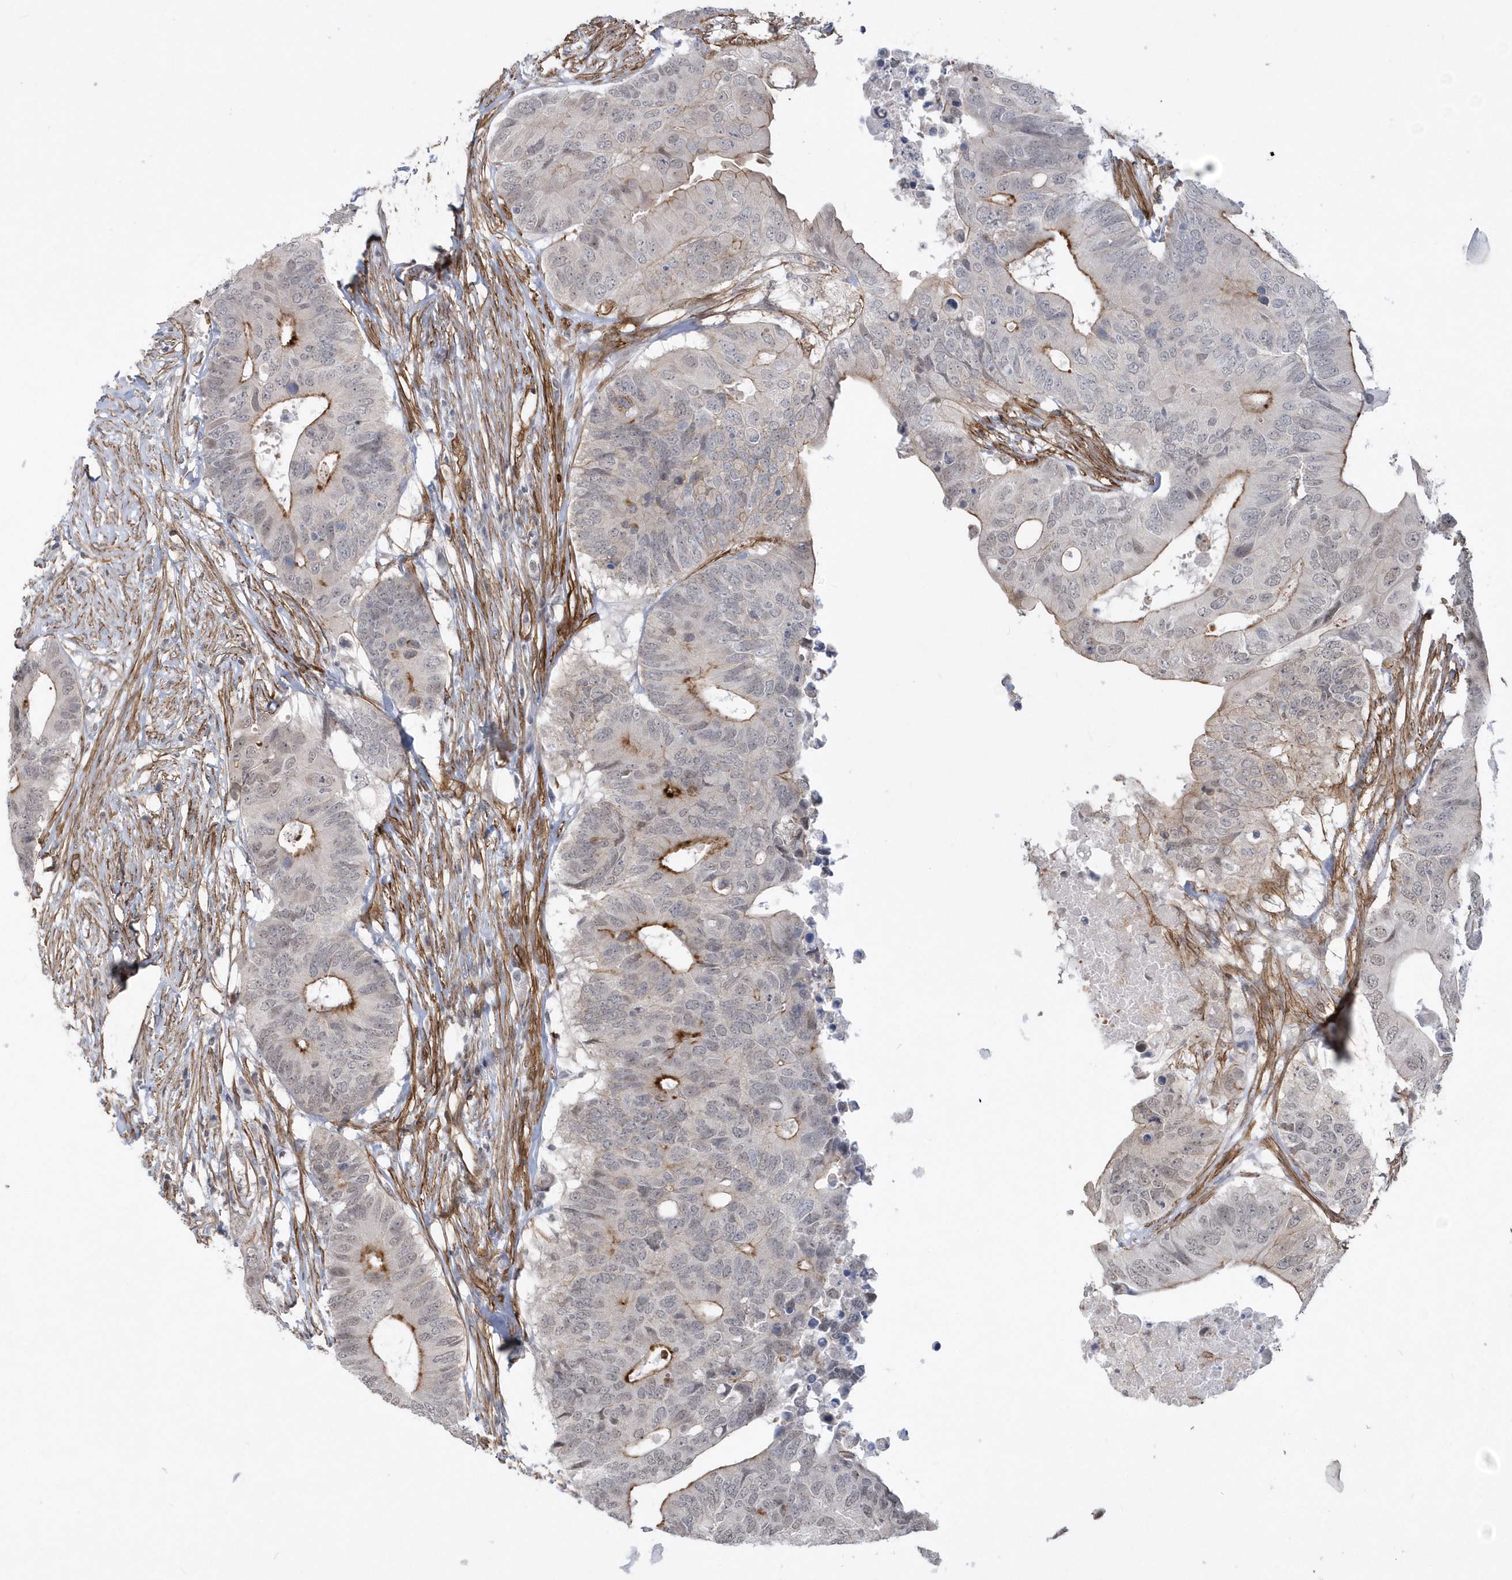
{"staining": {"intensity": "strong", "quantity": "<25%", "location": "cytoplasmic/membranous"}, "tissue": "colorectal cancer", "cell_type": "Tumor cells", "image_type": "cancer", "snomed": [{"axis": "morphology", "description": "Adenocarcinoma, NOS"}, {"axis": "topography", "description": "Colon"}], "caption": "There is medium levels of strong cytoplasmic/membranous positivity in tumor cells of colorectal cancer (adenocarcinoma), as demonstrated by immunohistochemical staining (brown color).", "gene": "RAI14", "patient": {"sex": "male", "age": 71}}